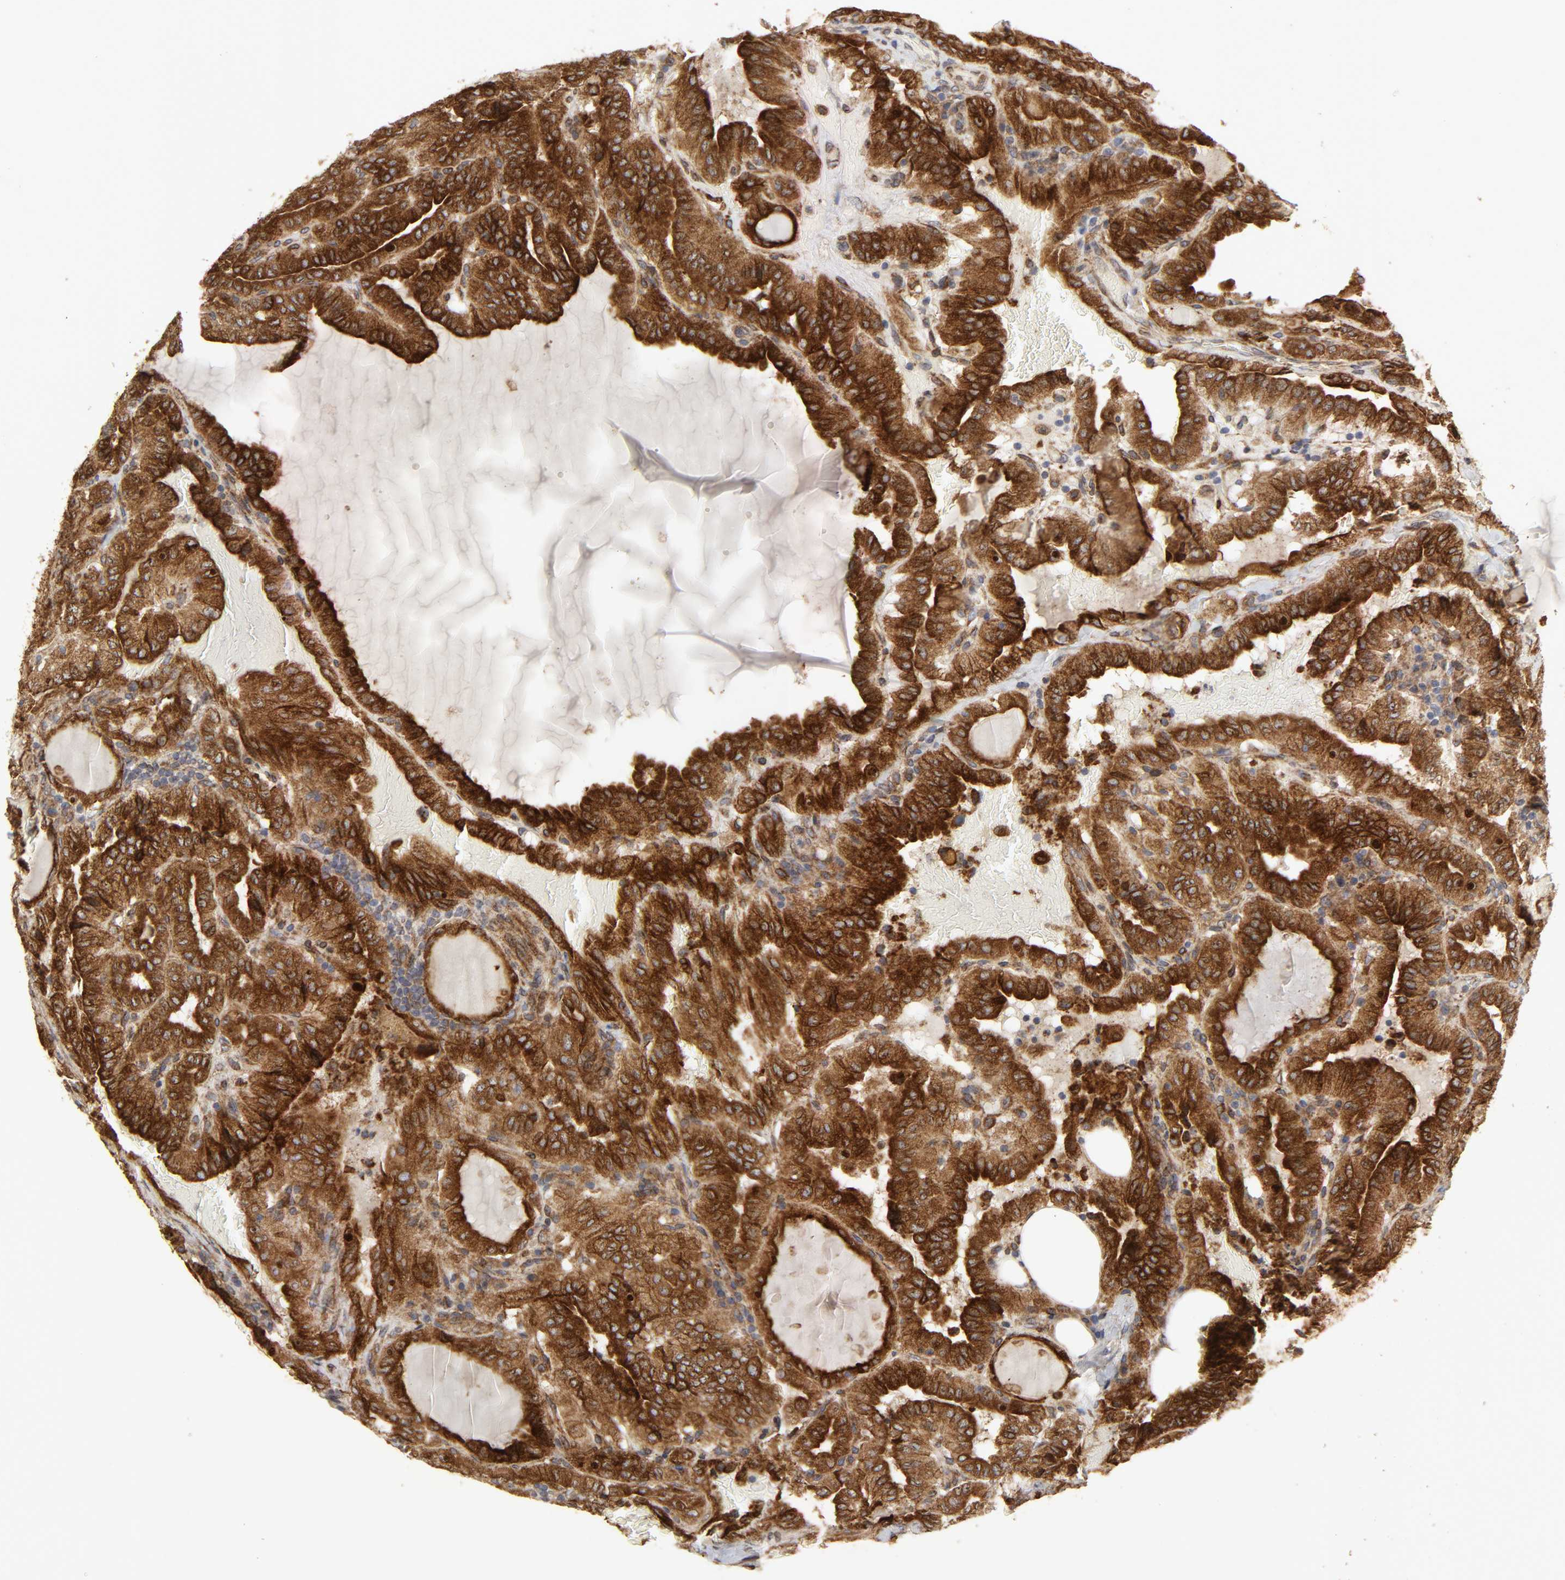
{"staining": {"intensity": "strong", "quantity": ">75%", "location": "cytoplasmic/membranous"}, "tissue": "thyroid cancer", "cell_type": "Tumor cells", "image_type": "cancer", "snomed": [{"axis": "morphology", "description": "Papillary adenocarcinoma, NOS"}, {"axis": "topography", "description": "Thyroid gland"}], "caption": "Immunohistochemical staining of thyroid papillary adenocarcinoma shows high levels of strong cytoplasmic/membranous protein staining in approximately >75% of tumor cells.", "gene": "POR", "patient": {"sex": "male", "age": 77}}